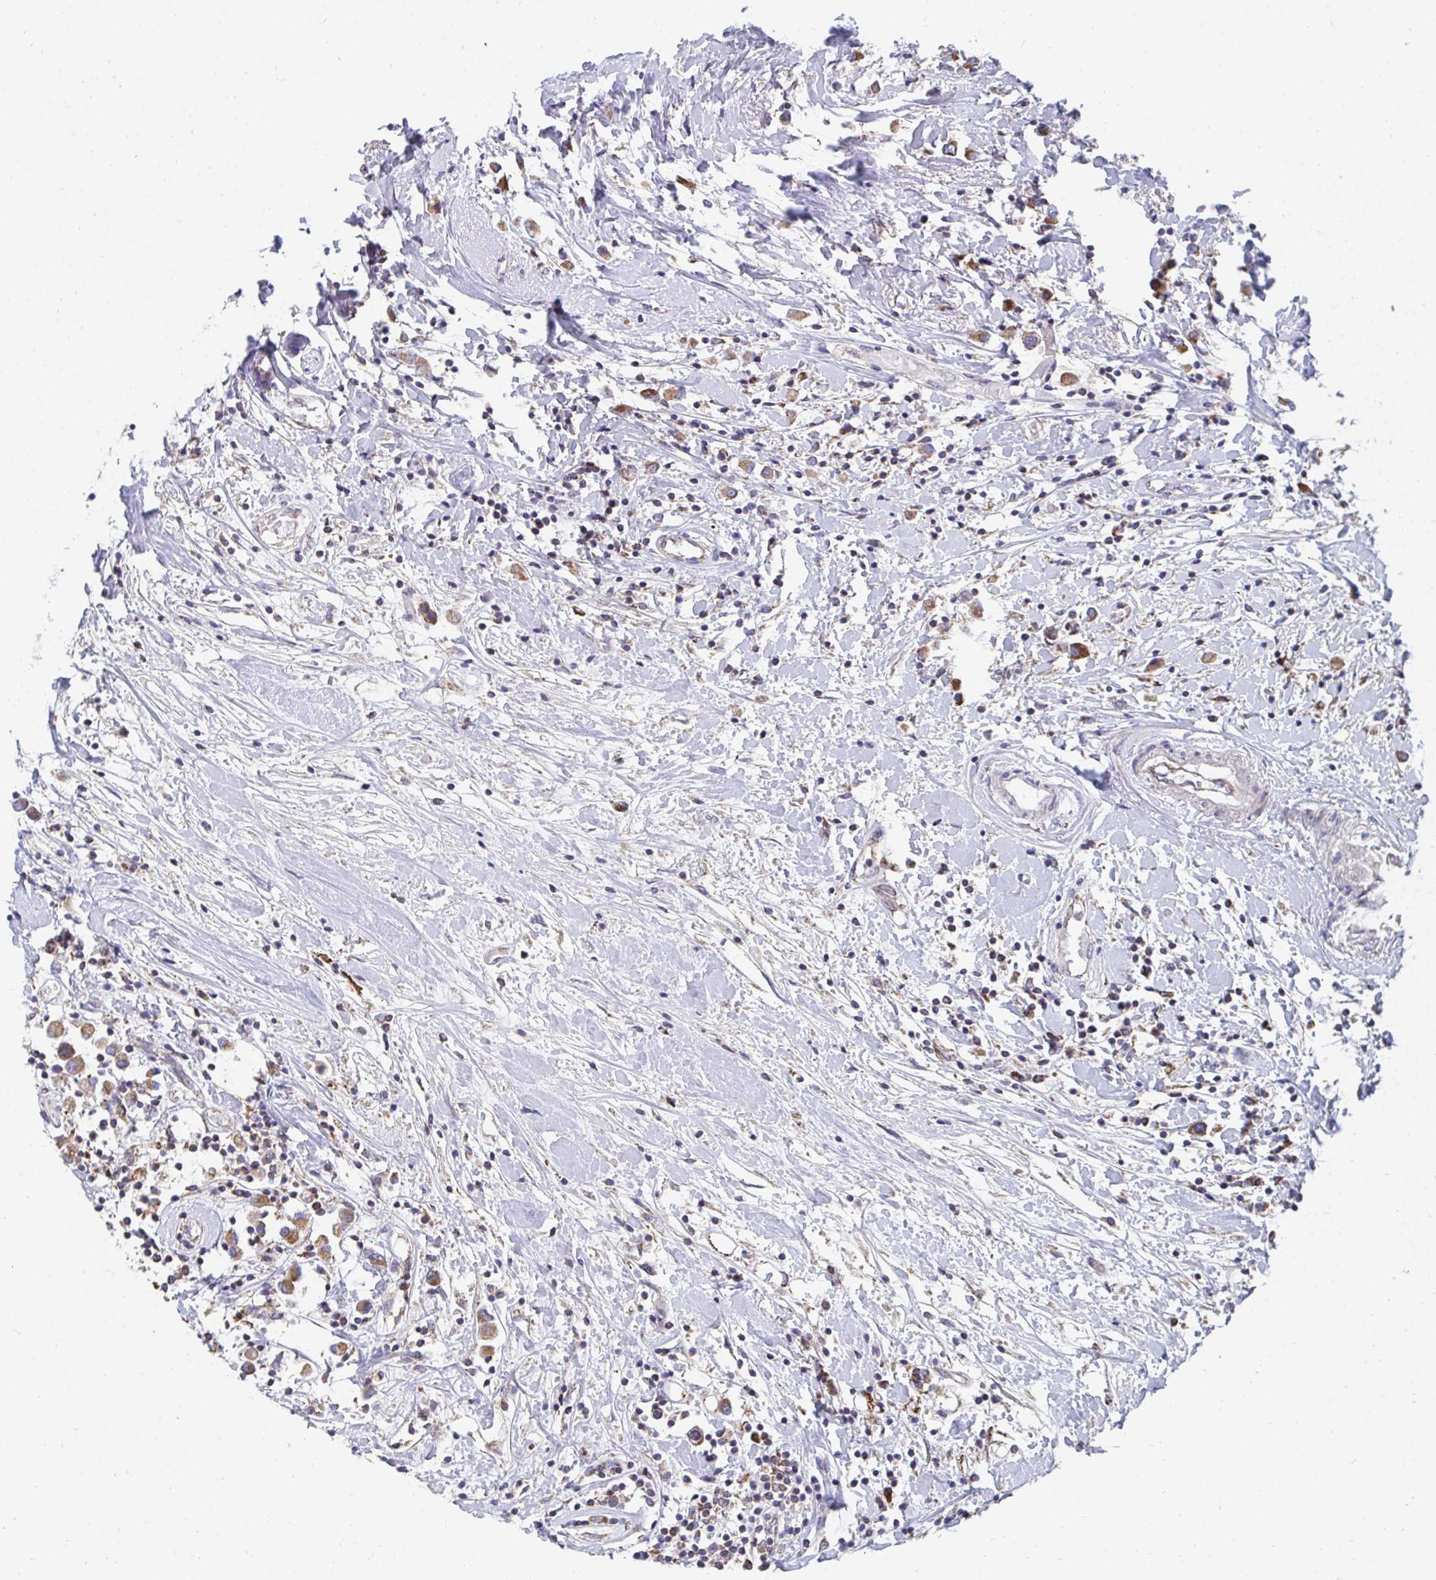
{"staining": {"intensity": "moderate", "quantity": ">75%", "location": "cytoplasmic/membranous"}, "tissue": "breast cancer", "cell_type": "Tumor cells", "image_type": "cancer", "snomed": [{"axis": "morphology", "description": "Duct carcinoma"}, {"axis": "topography", "description": "Breast"}], "caption": "Immunohistochemistry micrograph of neoplastic tissue: breast cancer stained using IHC reveals medium levels of moderate protein expression localized specifically in the cytoplasmic/membranous of tumor cells, appearing as a cytoplasmic/membranous brown color.", "gene": "PC", "patient": {"sex": "female", "age": 61}}